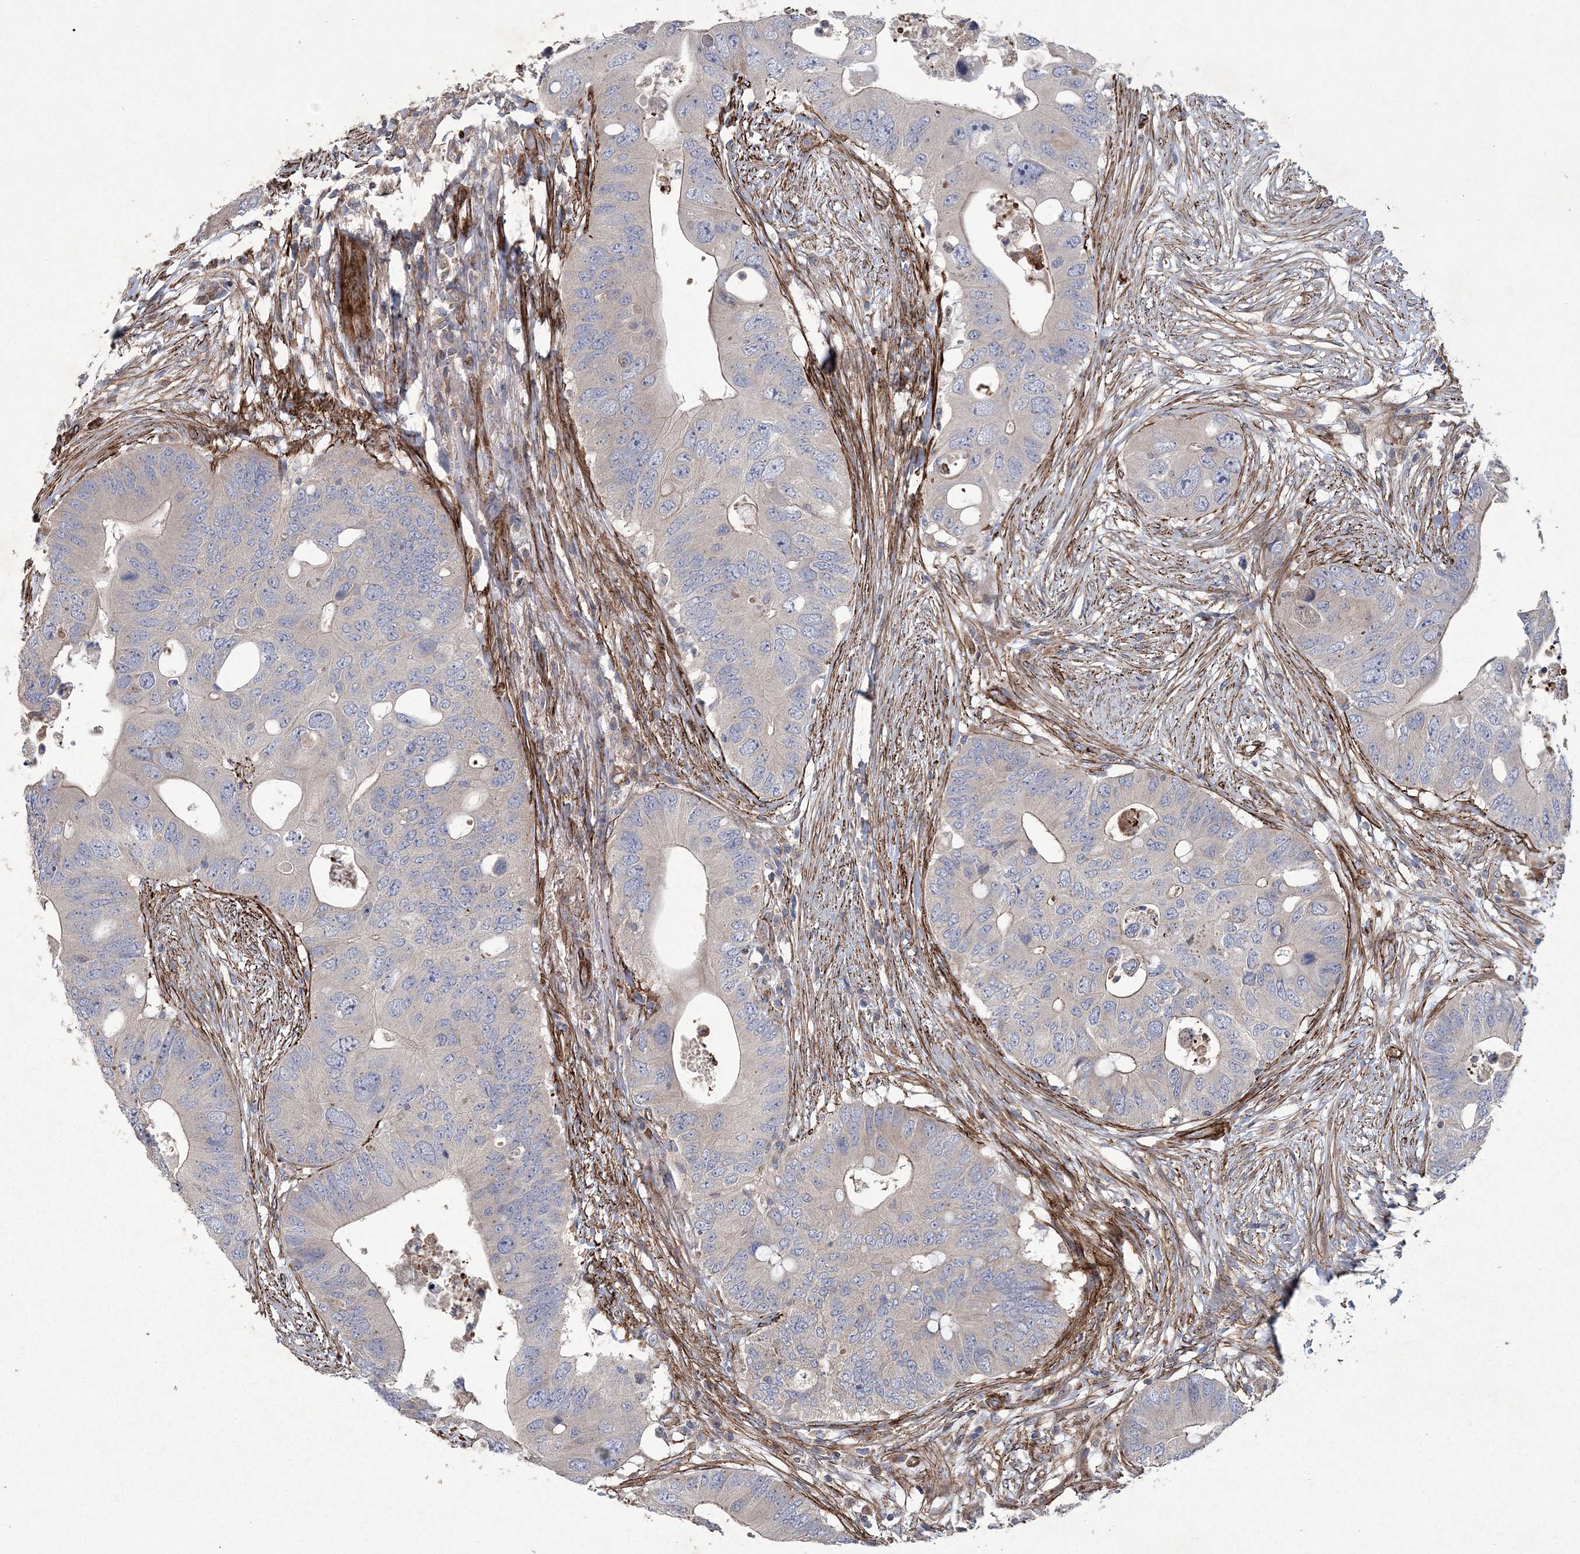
{"staining": {"intensity": "negative", "quantity": "none", "location": "none"}, "tissue": "colorectal cancer", "cell_type": "Tumor cells", "image_type": "cancer", "snomed": [{"axis": "morphology", "description": "Adenocarcinoma, NOS"}, {"axis": "topography", "description": "Colon"}], "caption": "Adenocarcinoma (colorectal) stained for a protein using immunohistochemistry displays no positivity tumor cells.", "gene": "ARSJ", "patient": {"sex": "male", "age": 71}}